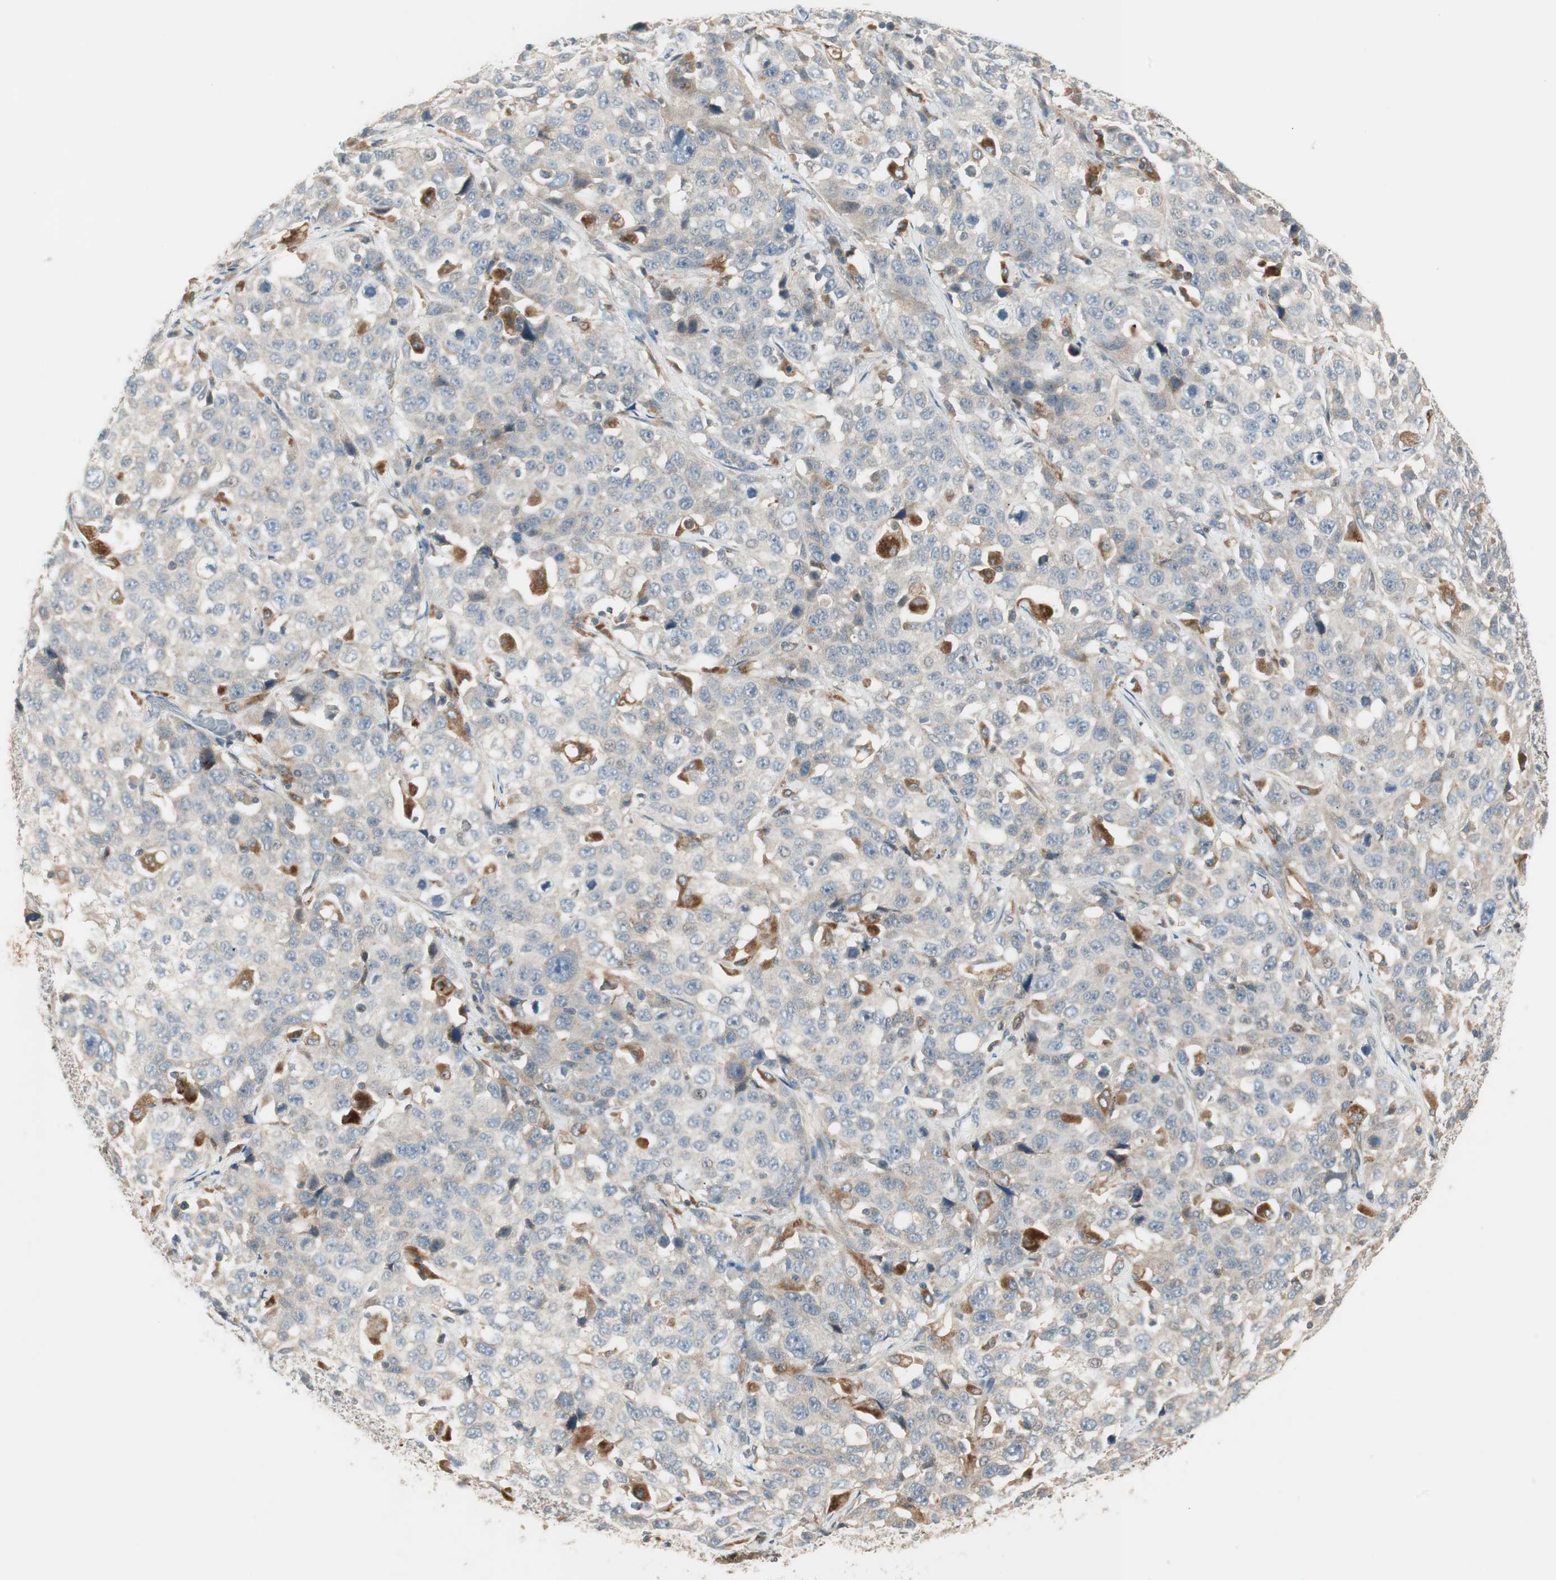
{"staining": {"intensity": "negative", "quantity": "none", "location": "none"}, "tissue": "stomach cancer", "cell_type": "Tumor cells", "image_type": "cancer", "snomed": [{"axis": "morphology", "description": "Normal tissue, NOS"}, {"axis": "morphology", "description": "Adenocarcinoma, NOS"}, {"axis": "topography", "description": "Stomach"}], "caption": "The photomicrograph reveals no significant positivity in tumor cells of stomach cancer (adenocarcinoma).", "gene": "SFRP1", "patient": {"sex": "male", "age": 48}}